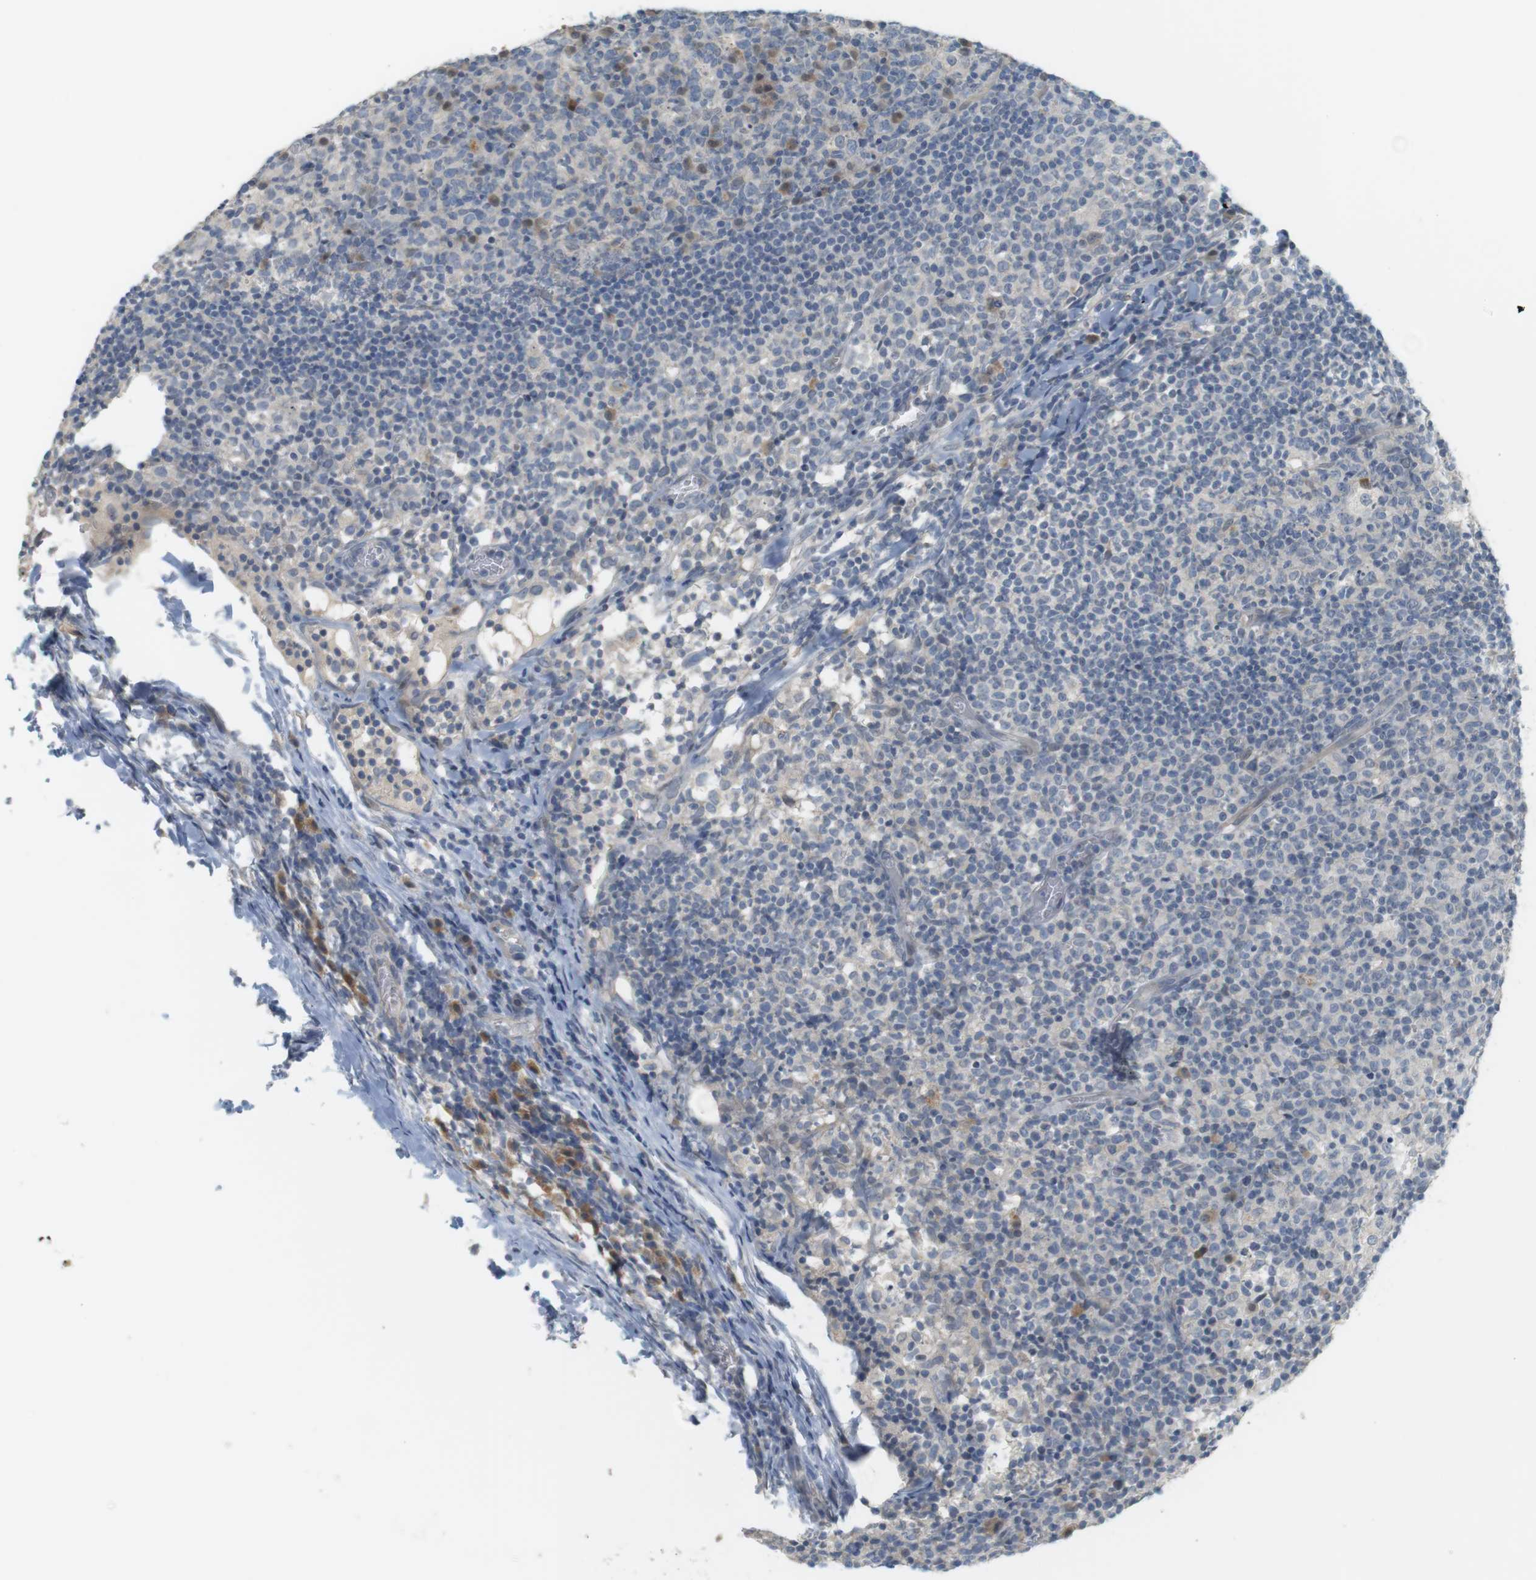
{"staining": {"intensity": "negative", "quantity": "none", "location": "none"}, "tissue": "lymph node", "cell_type": "Germinal center cells", "image_type": "normal", "snomed": [{"axis": "morphology", "description": "Normal tissue, NOS"}, {"axis": "morphology", "description": "Inflammation, NOS"}, {"axis": "topography", "description": "Lymph node"}], "caption": "A micrograph of lymph node stained for a protein exhibits no brown staining in germinal center cells.", "gene": "CREB3L2", "patient": {"sex": "male", "age": 55}}